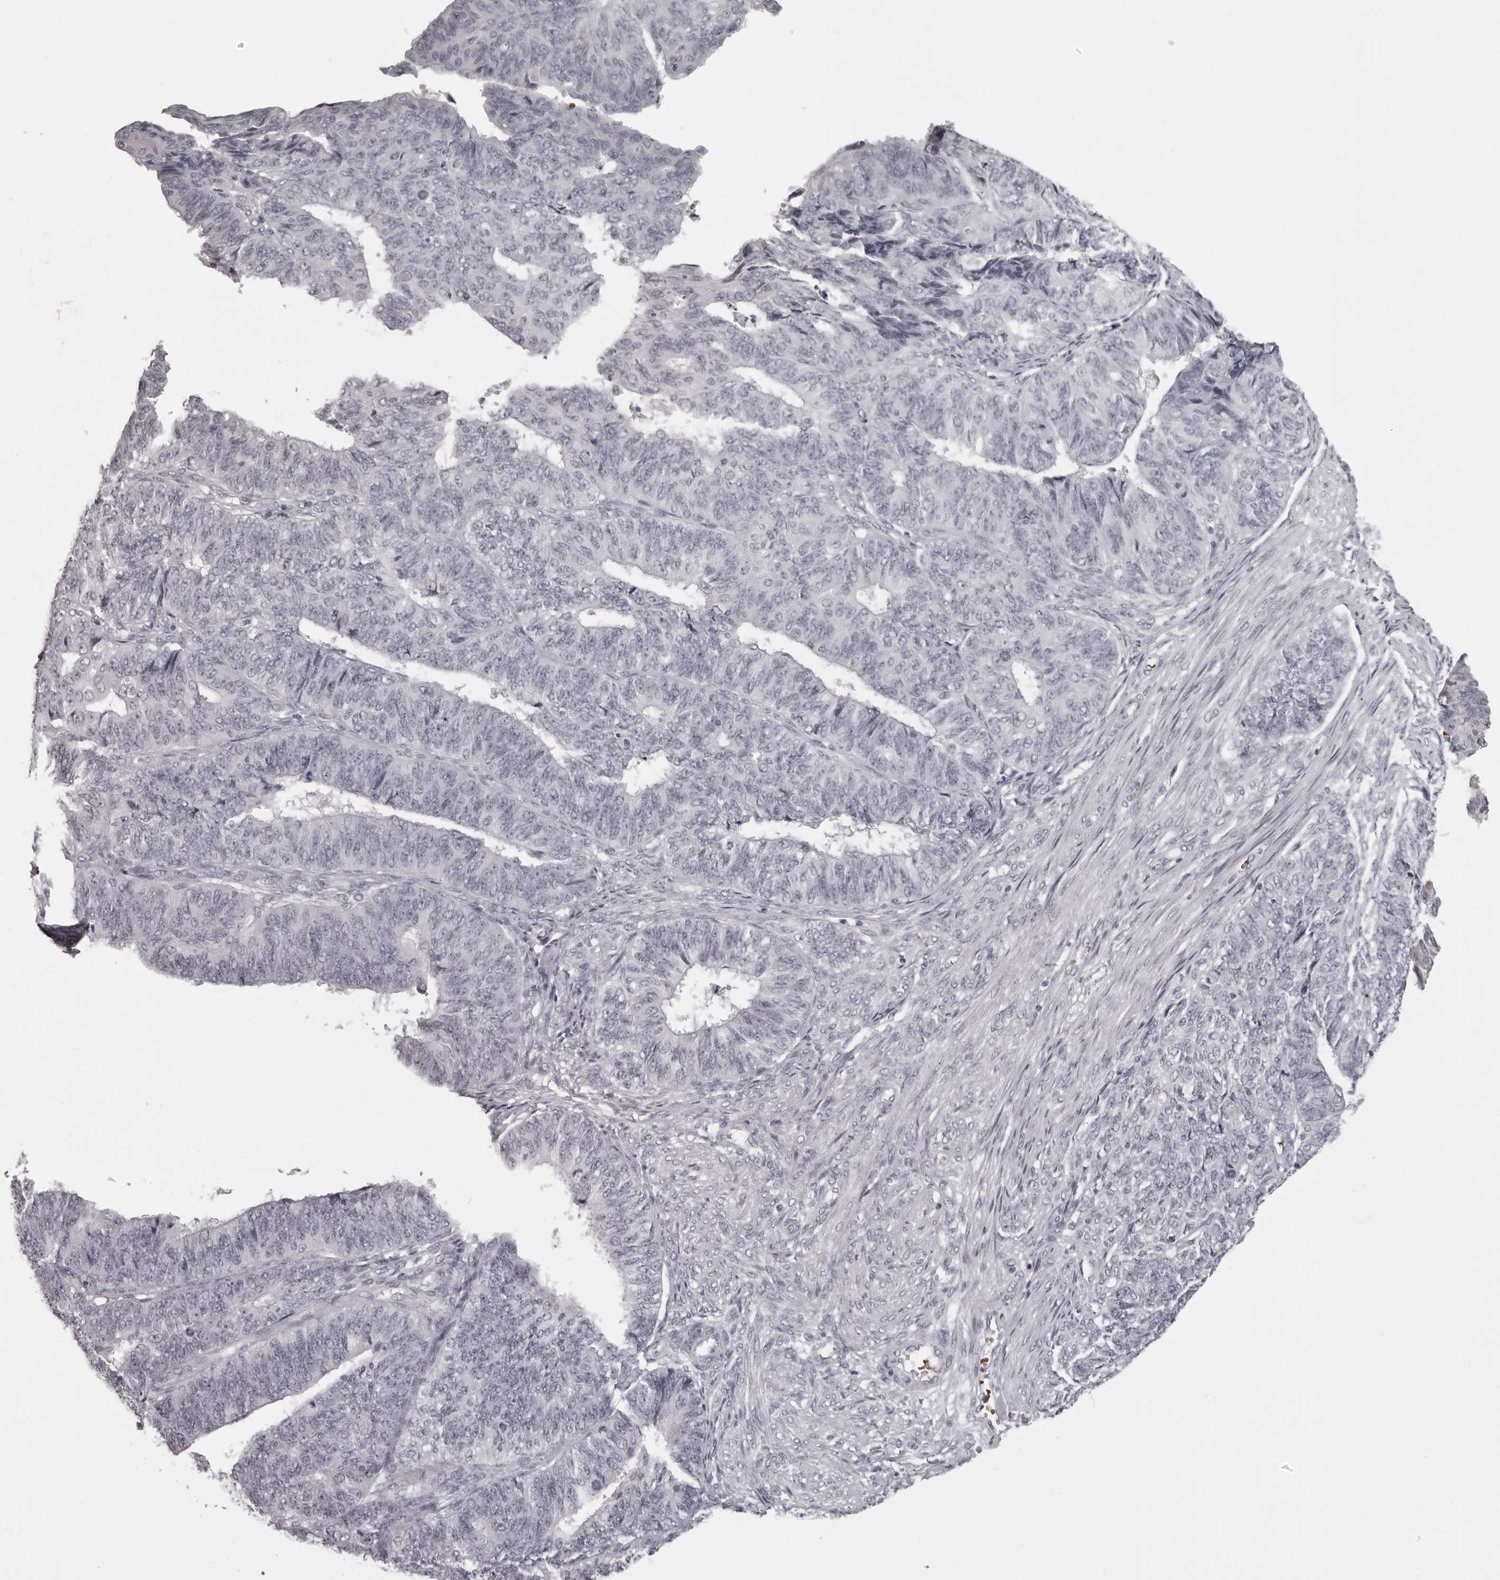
{"staining": {"intensity": "negative", "quantity": "none", "location": "none"}, "tissue": "endometrial cancer", "cell_type": "Tumor cells", "image_type": "cancer", "snomed": [{"axis": "morphology", "description": "Adenocarcinoma, NOS"}, {"axis": "topography", "description": "Endometrium"}], "caption": "Tumor cells show no significant staining in adenocarcinoma (endometrial). (DAB (3,3'-diaminobenzidine) IHC, high magnification).", "gene": "C8orf74", "patient": {"sex": "female", "age": 32}}